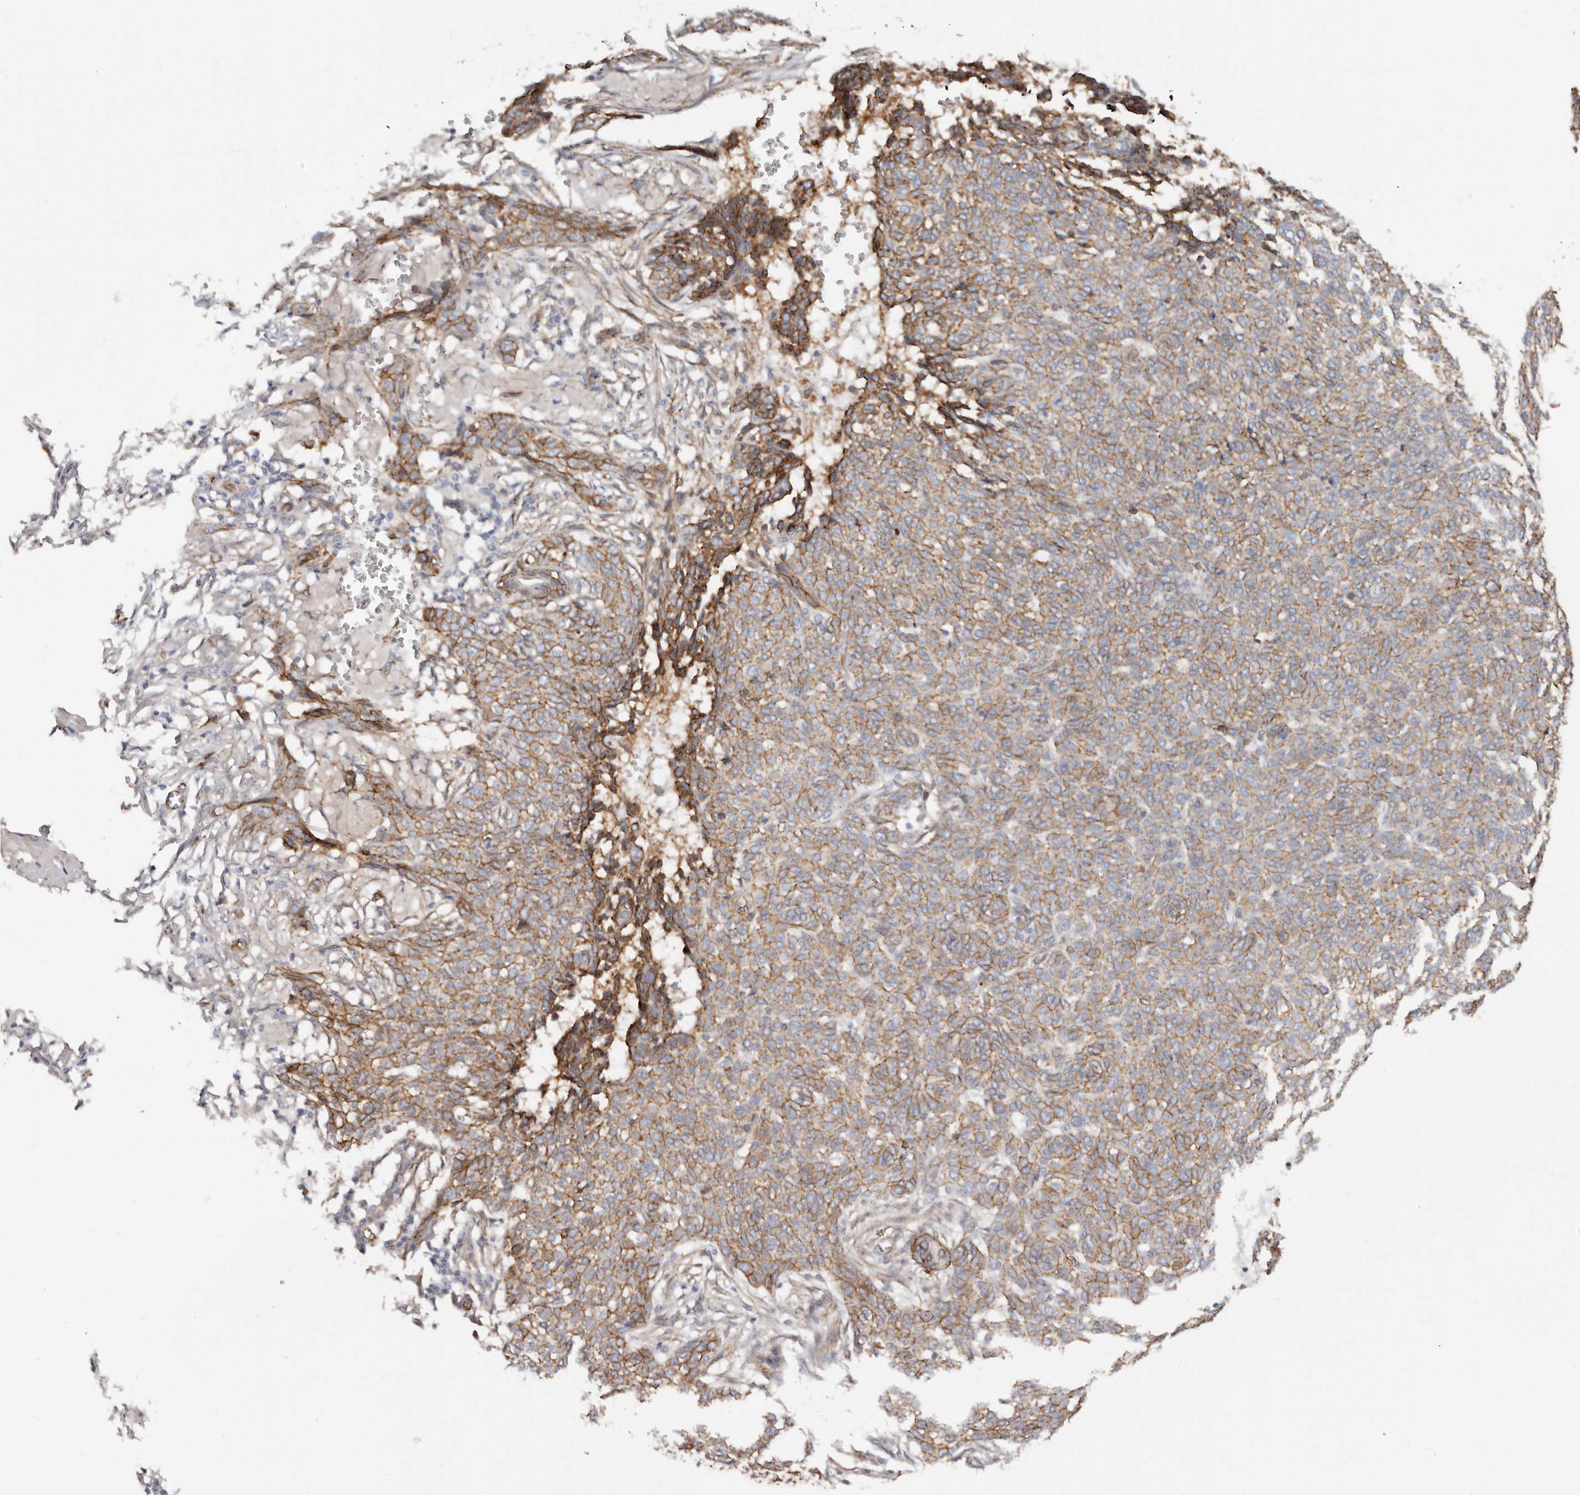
{"staining": {"intensity": "strong", "quantity": ">75%", "location": "cytoplasmic/membranous"}, "tissue": "skin cancer", "cell_type": "Tumor cells", "image_type": "cancer", "snomed": [{"axis": "morphology", "description": "Basal cell carcinoma"}, {"axis": "topography", "description": "Skin"}], "caption": "Skin cancer stained with immunohistochemistry (IHC) exhibits strong cytoplasmic/membranous positivity in about >75% of tumor cells.", "gene": "CTNNB1", "patient": {"sex": "male", "age": 85}}